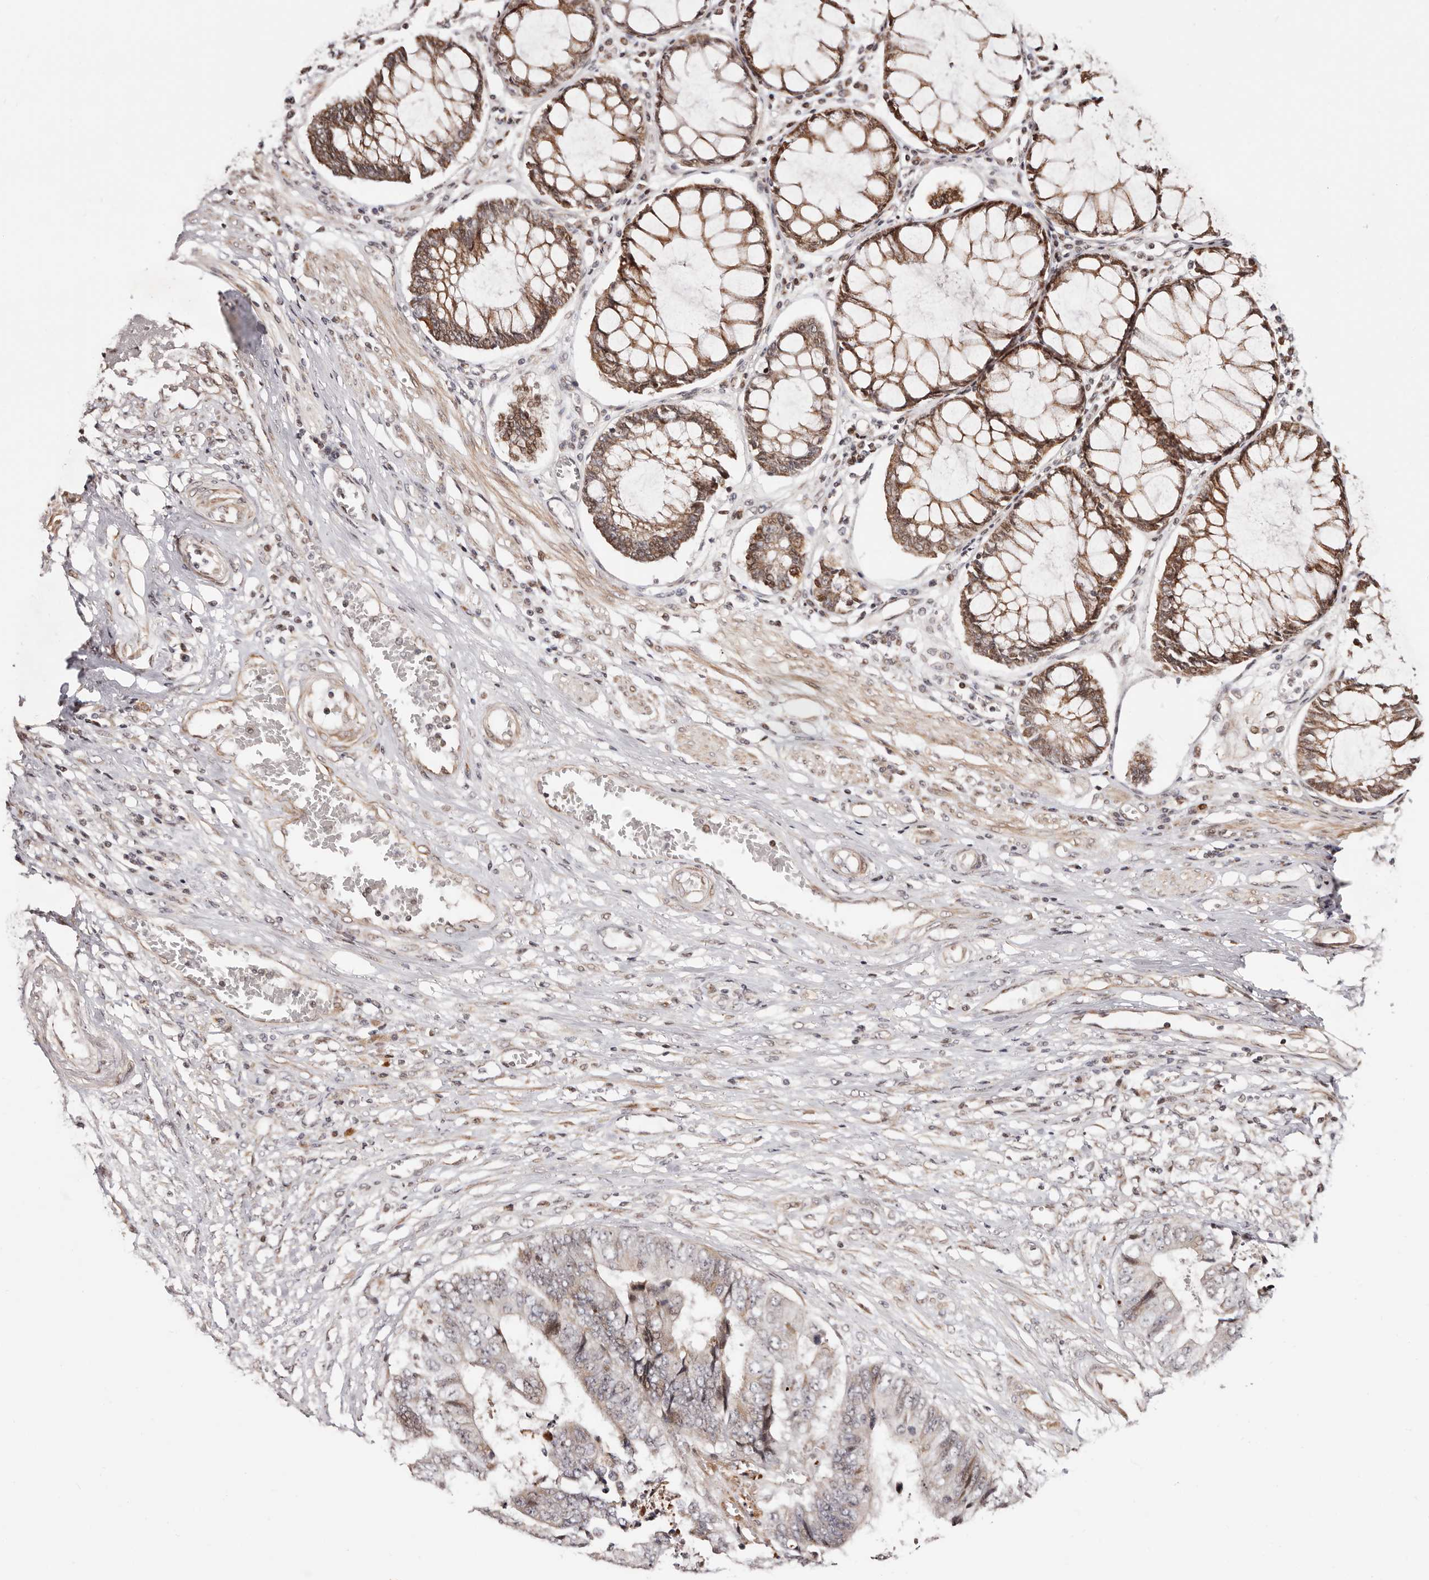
{"staining": {"intensity": "weak", "quantity": "<25%", "location": "cytoplasmic/membranous"}, "tissue": "colorectal cancer", "cell_type": "Tumor cells", "image_type": "cancer", "snomed": [{"axis": "morphology", "description": "Adenocarcinoma, NOS"}, {"axis": "topography", "description": "Rectum"}], "caption": "Immunohistochemistry (IHC) of human colorectal adenocarcinoma displays no staining in tumor cells.", "gene": "HIVEP3", "patient": {"sex": "male", "age": 84}}